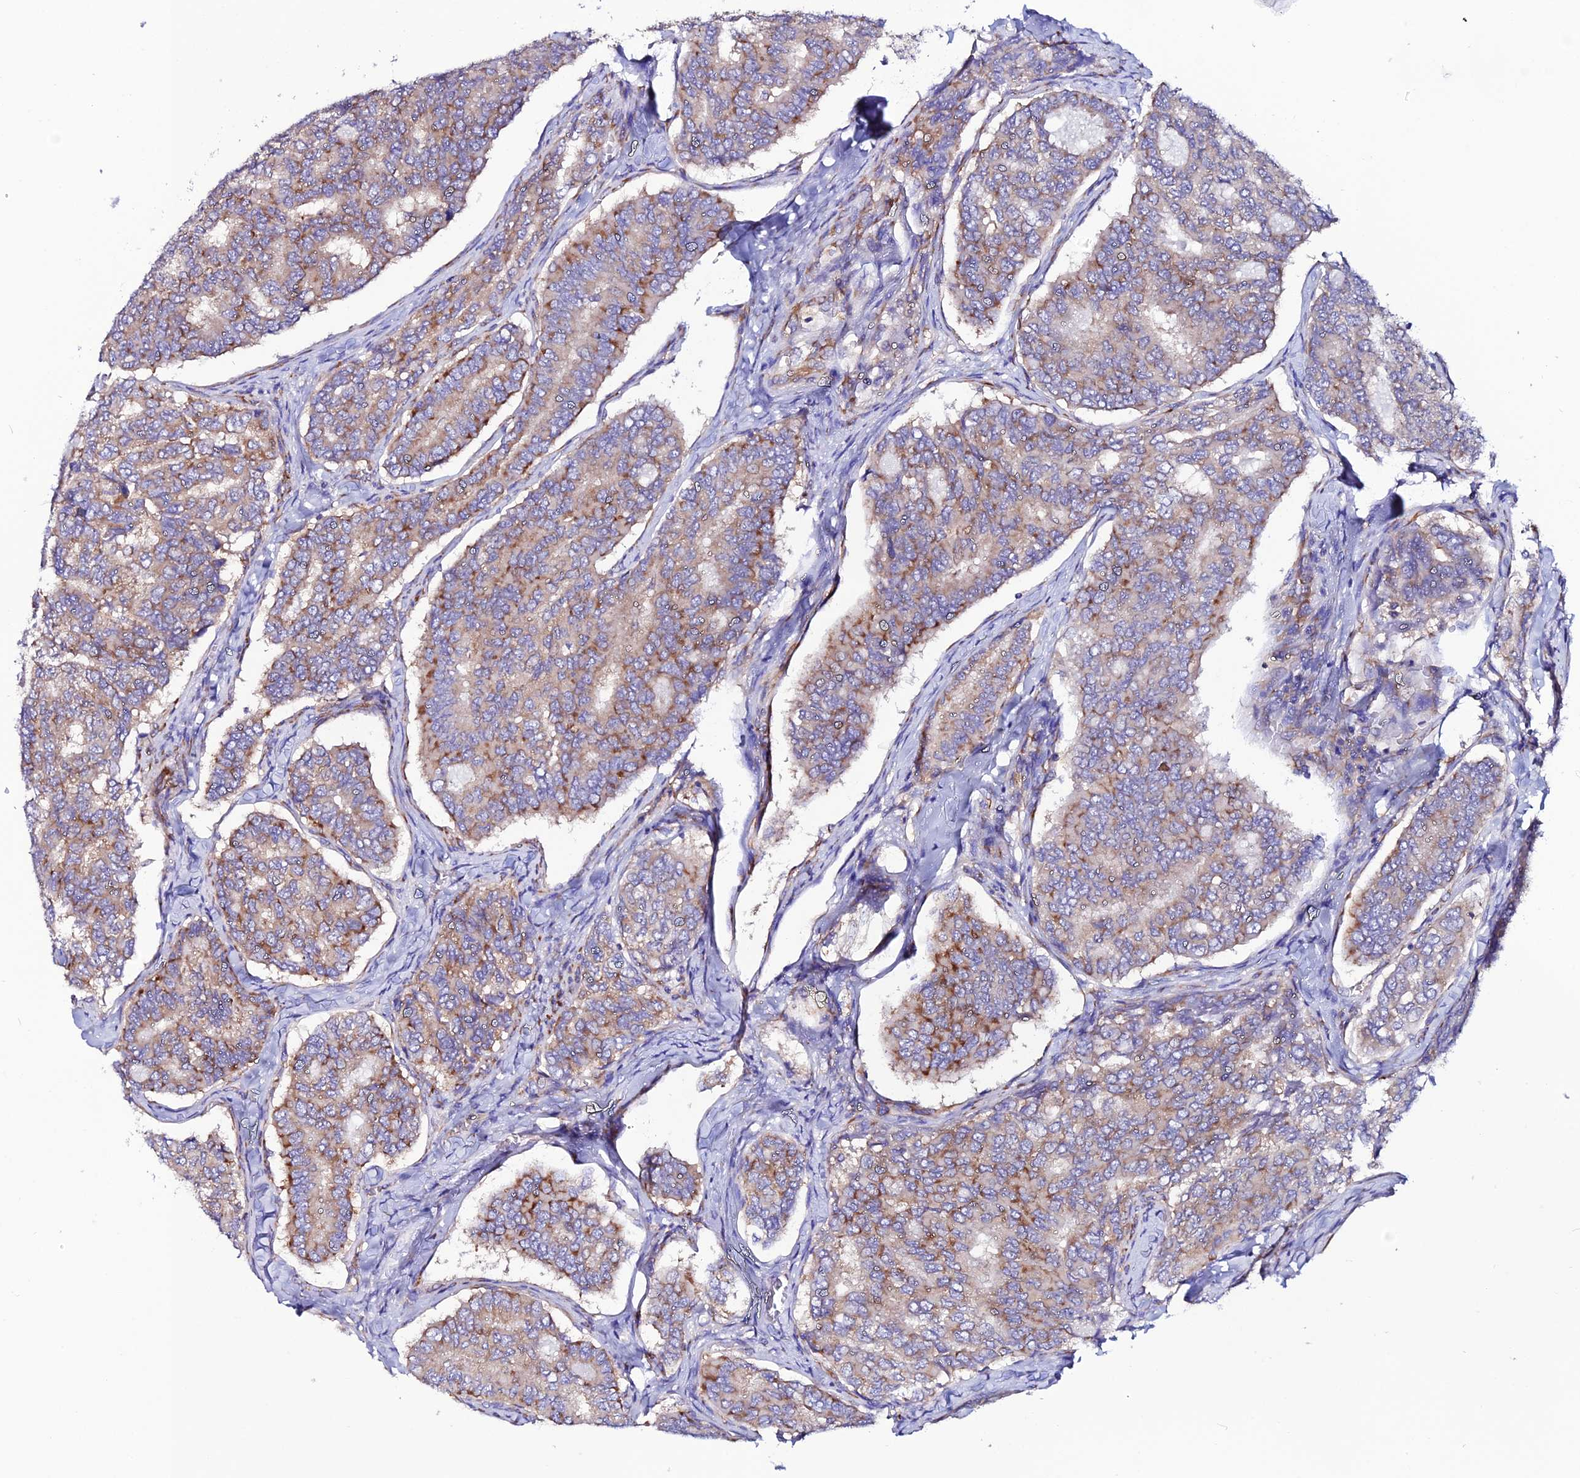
{"staining": {"intensity": "moderate", "quantity": "25%-75%", "location": "cytoplasmic/membranous"}, "tissue": "thyroid cancer", "cell_type": "Tumor cells", "image_type": "cancer", "snomed": [{"axis": "morphology", "description": "Papillary adenocarcinoma, NOS"}, {"axis": "topography", "description": "Thyroid gland"}], "caption": "The photomicrograph displays staining of thyroid cancer (papillary adenocarcinoma), revealing moderate cytoplasmic/membranous protein staining (brown color) within tumor cells.", "gene": "EEF1G", "patient": {"sex": "female", "age": 35}}